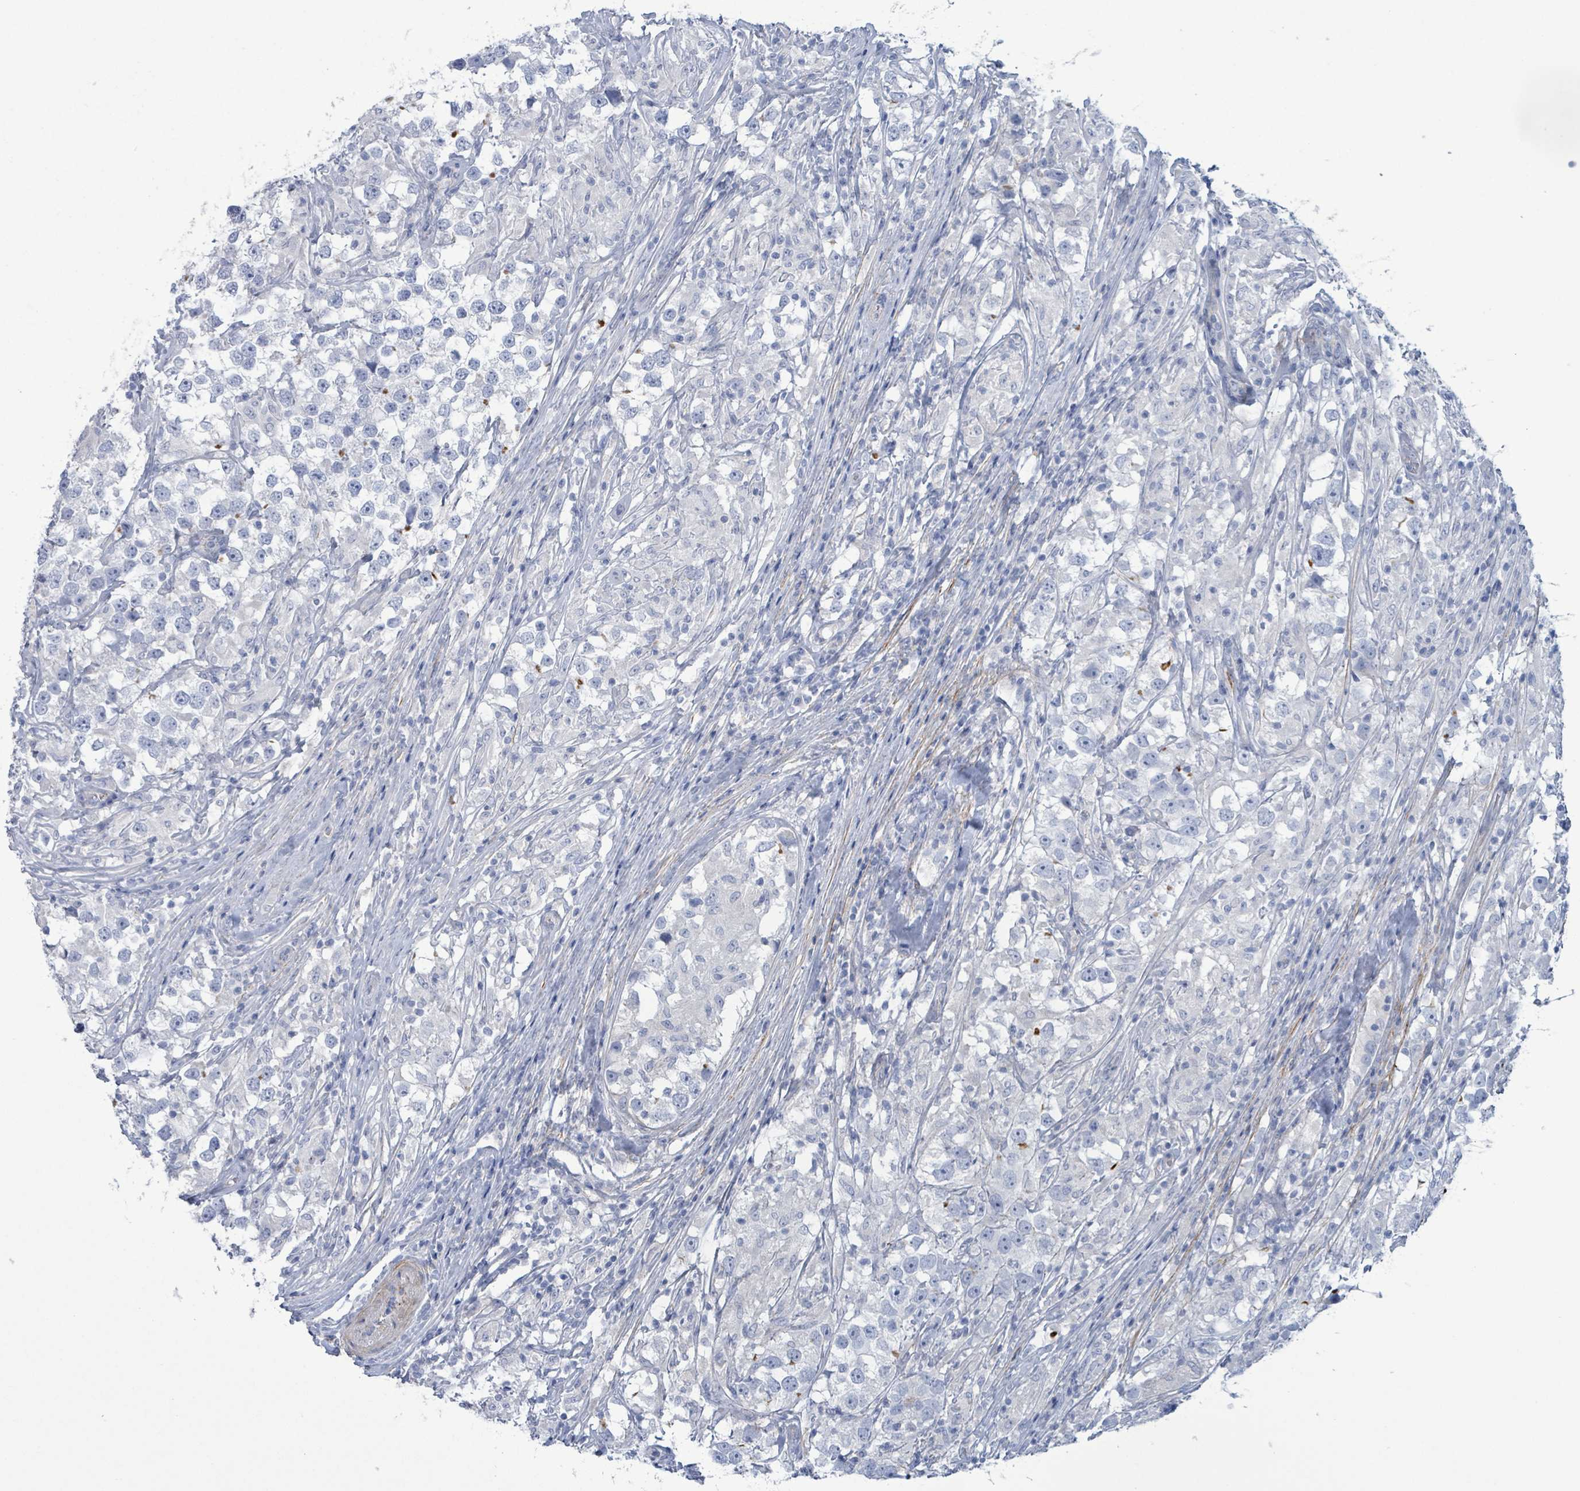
{"staining": {"intensity": "negative", "quantity": "none", "location": "none"}, "tissue": "testis cancer", "cell_type": "Tumor cells", "image_type": "cancer", "snomed": [{"axis": "morphology", "description": "Seminoma, NOS"}, {"axis": "topography", "description": "Testis"}], "caption": "High power microscopy image of an IHC histopathology image of testis cancer (seminoma), revealing no significant positivity in tumor cells.", "gene": "PKLR", "patient": {"sex": "male", "age": 46}}